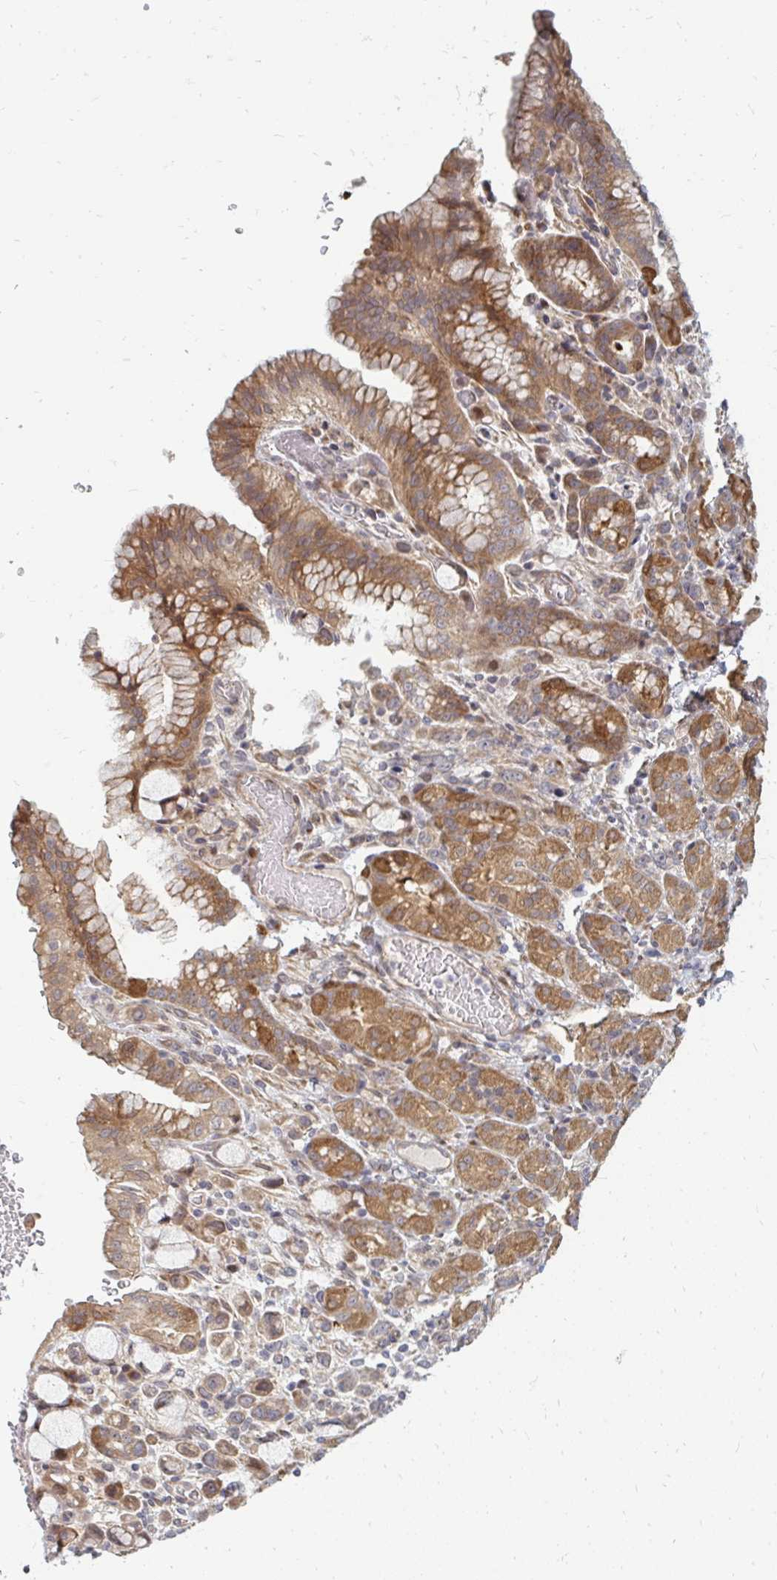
{"staining": {"intensity": "moderate", "quantity": ">75%", "location": "cytoplasmic/membranous"}, "tissue": "stomach cancer", "cell_type": "Tumor cells", "image_type": "cancer", "snomed": [{"axis": "morphology", "description": "Adenocarcinoma, NOS"}, {"axis": "topography", "description": "Stomach"}], "caption": "DAB immunohistochemical staining of stomach cancer (adenocarcinoma) reveals moderate cytoplasmic/membranous protein positivity in about >75% of tumor cells.", "gene": "ZNF285", "patient": {"sex": "female", "age": 65}}